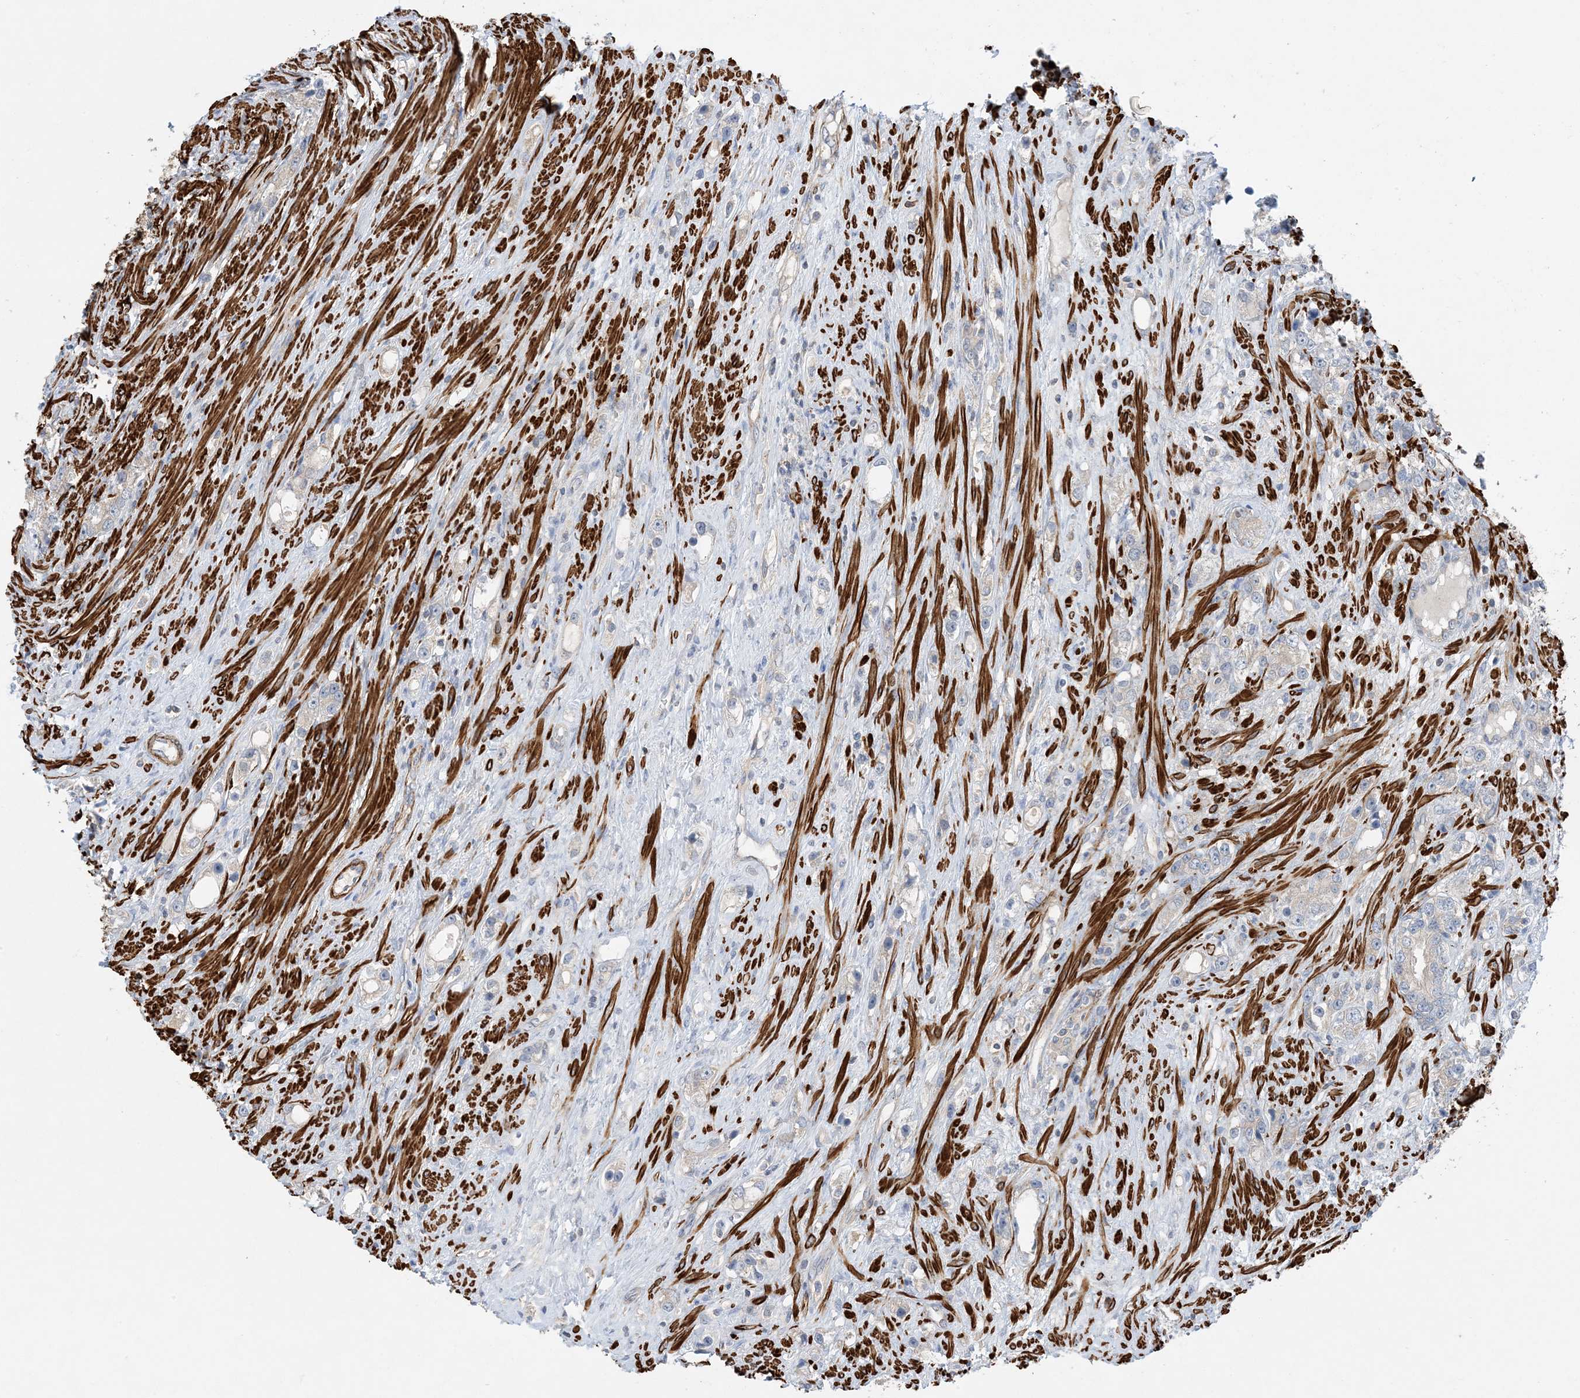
{"staining": {"intensity": "negative", "quantity": "none", "location": "none"}, "tissue": "prostate cancer", "cell_type": "Tumor cells", "image_type": "cancer", "snomed": [{"axis": "morphology", "description": "Adenocarcinoma, High grade"}, {"axis": "topography", "description": "Prostate"}], "caption": "This is a image of IHC staining of prostate cancer, which shows no staining in tumor cells.", "gene": "KIFBP", "patient": {"sex": "male", "age": 63}}